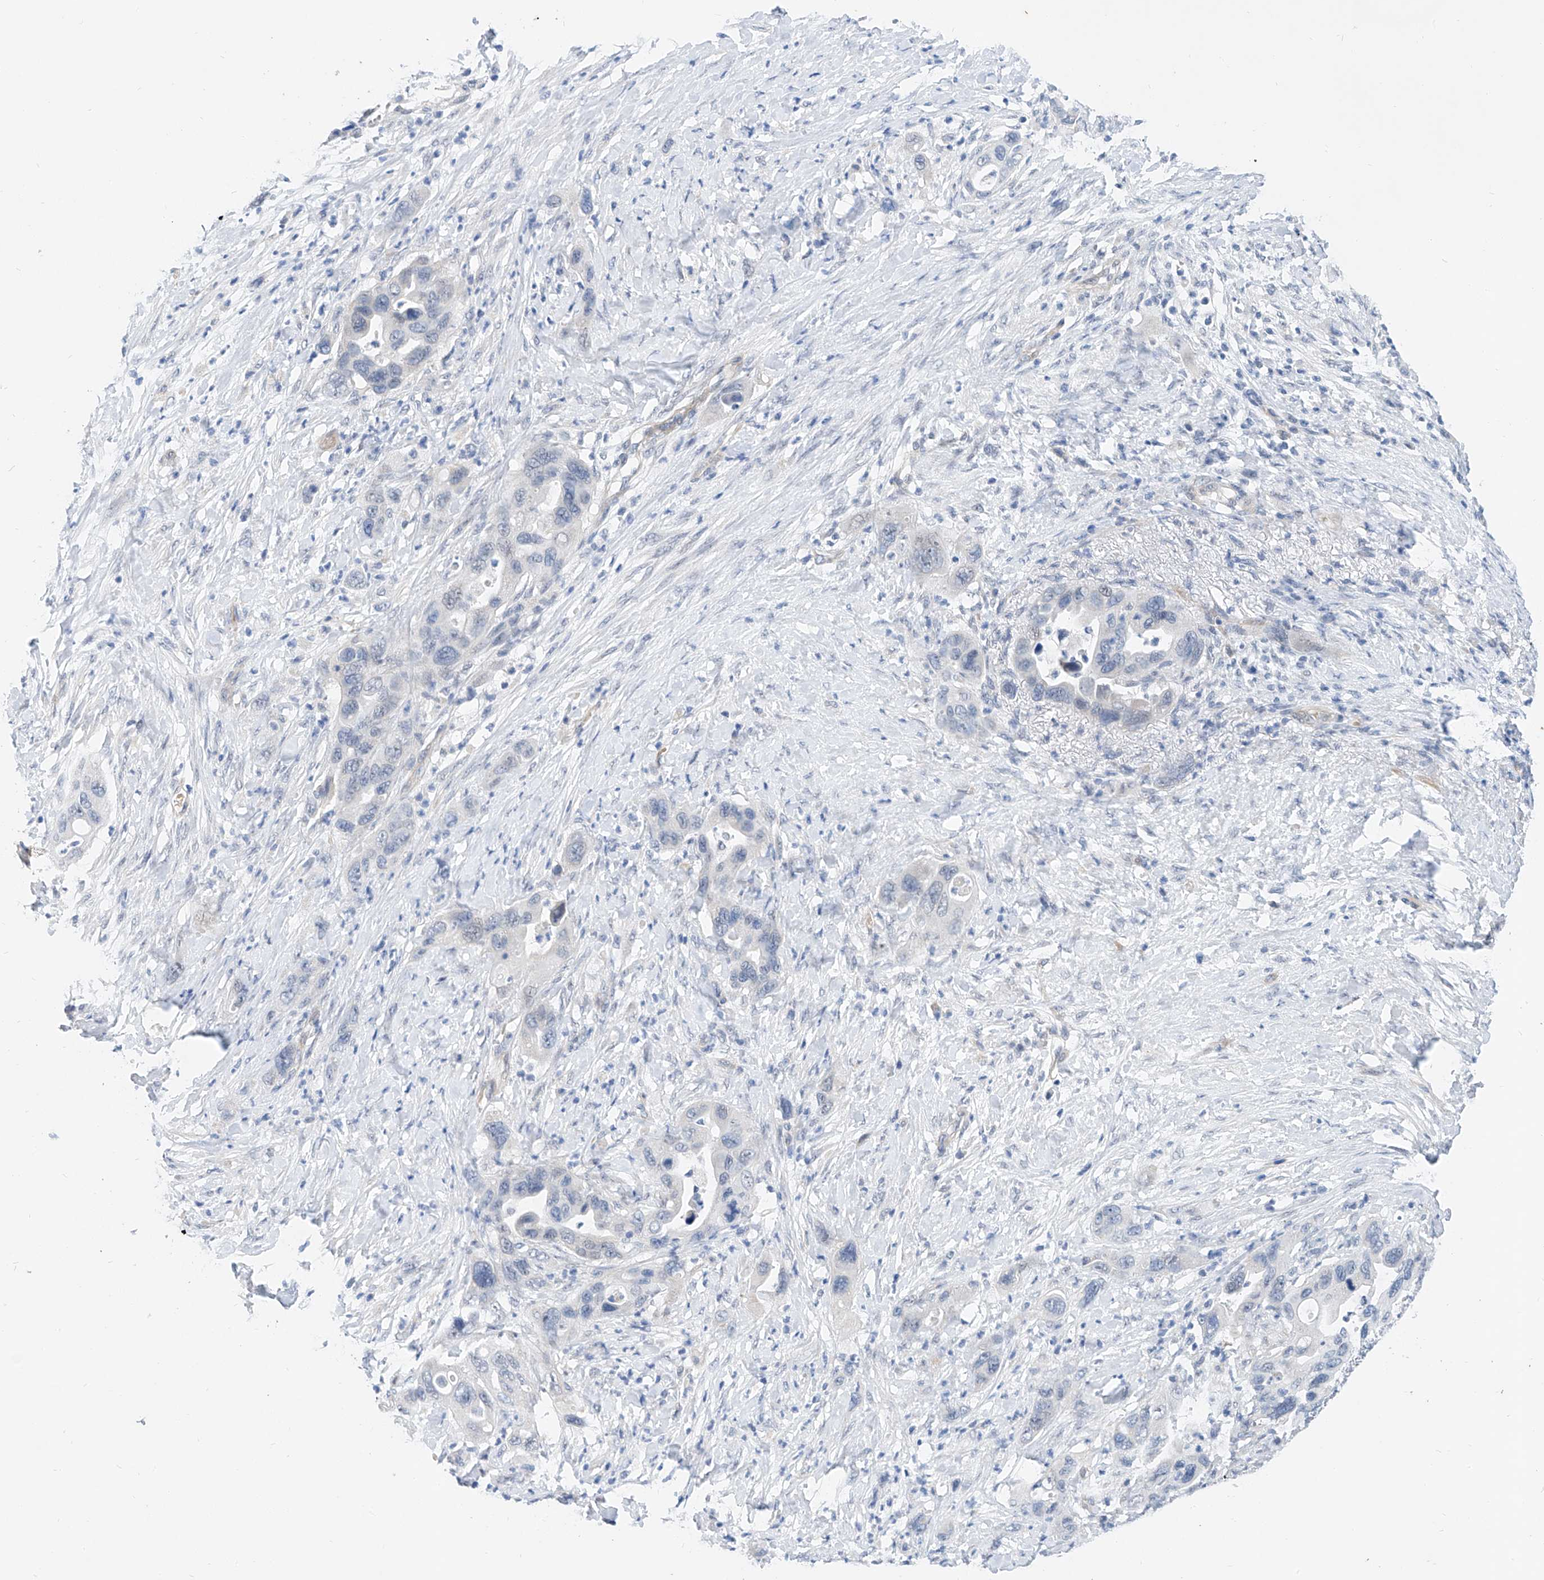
{"staining": {"intensity": "negative", "quantity": "none", "location": "none"}, "tissue": "pancreatic cancer", "cell_type": "Tumor cells", "image_type": "cancer", "snomed": [{"axis": "morphology", "description": "Adenocarcinoma, NOS"}, {"axis": "topography", "description": "Pancreas"}], "caption": "This is an immunohistochemistry histopathology image of human pancreatic adenocarcinoma. There is no expression in tumor cells.", "gene": "BPTF", "patient": {"sex": "female", "age": 71}}